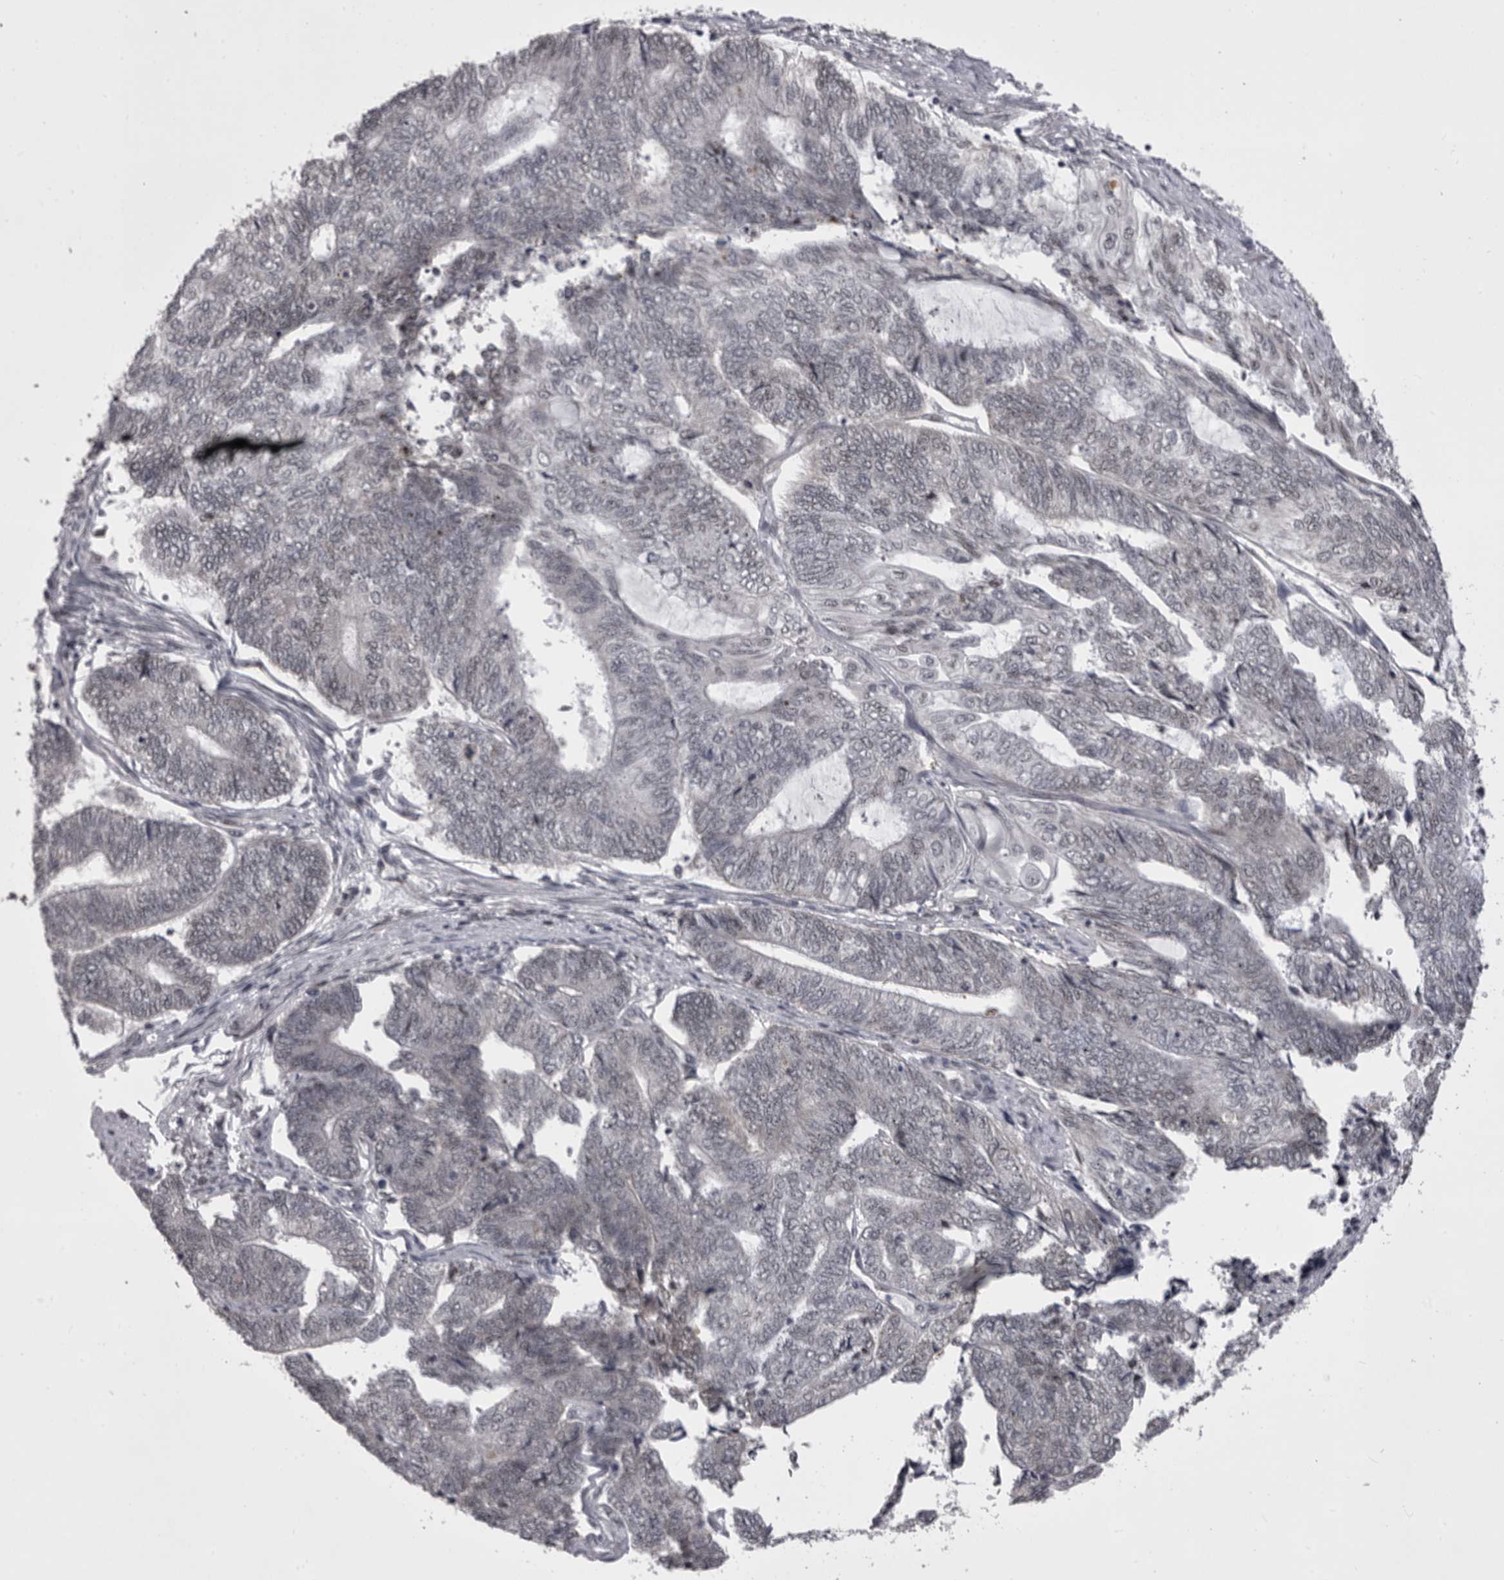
{"staining": {"intensity": "negative", "quantity": "none", "location": "none"}, "tissue": "endometrial cancer", "cell_type": "Tumor cells", "image_type": "cancer", "snomed": [{"axis": "morphology", "description": "Adenocarcinoma, NOS"}, {"axis": "topography", "description": "Uterus"}, {"axis": "topography", "description": "Endometrium"}], "caption": "The histopathology image exhibits no significant staining in tumor cells of endometrial cancer.", "gene": "PRPF3", "patient": {"sex": "female", "age": 70}}